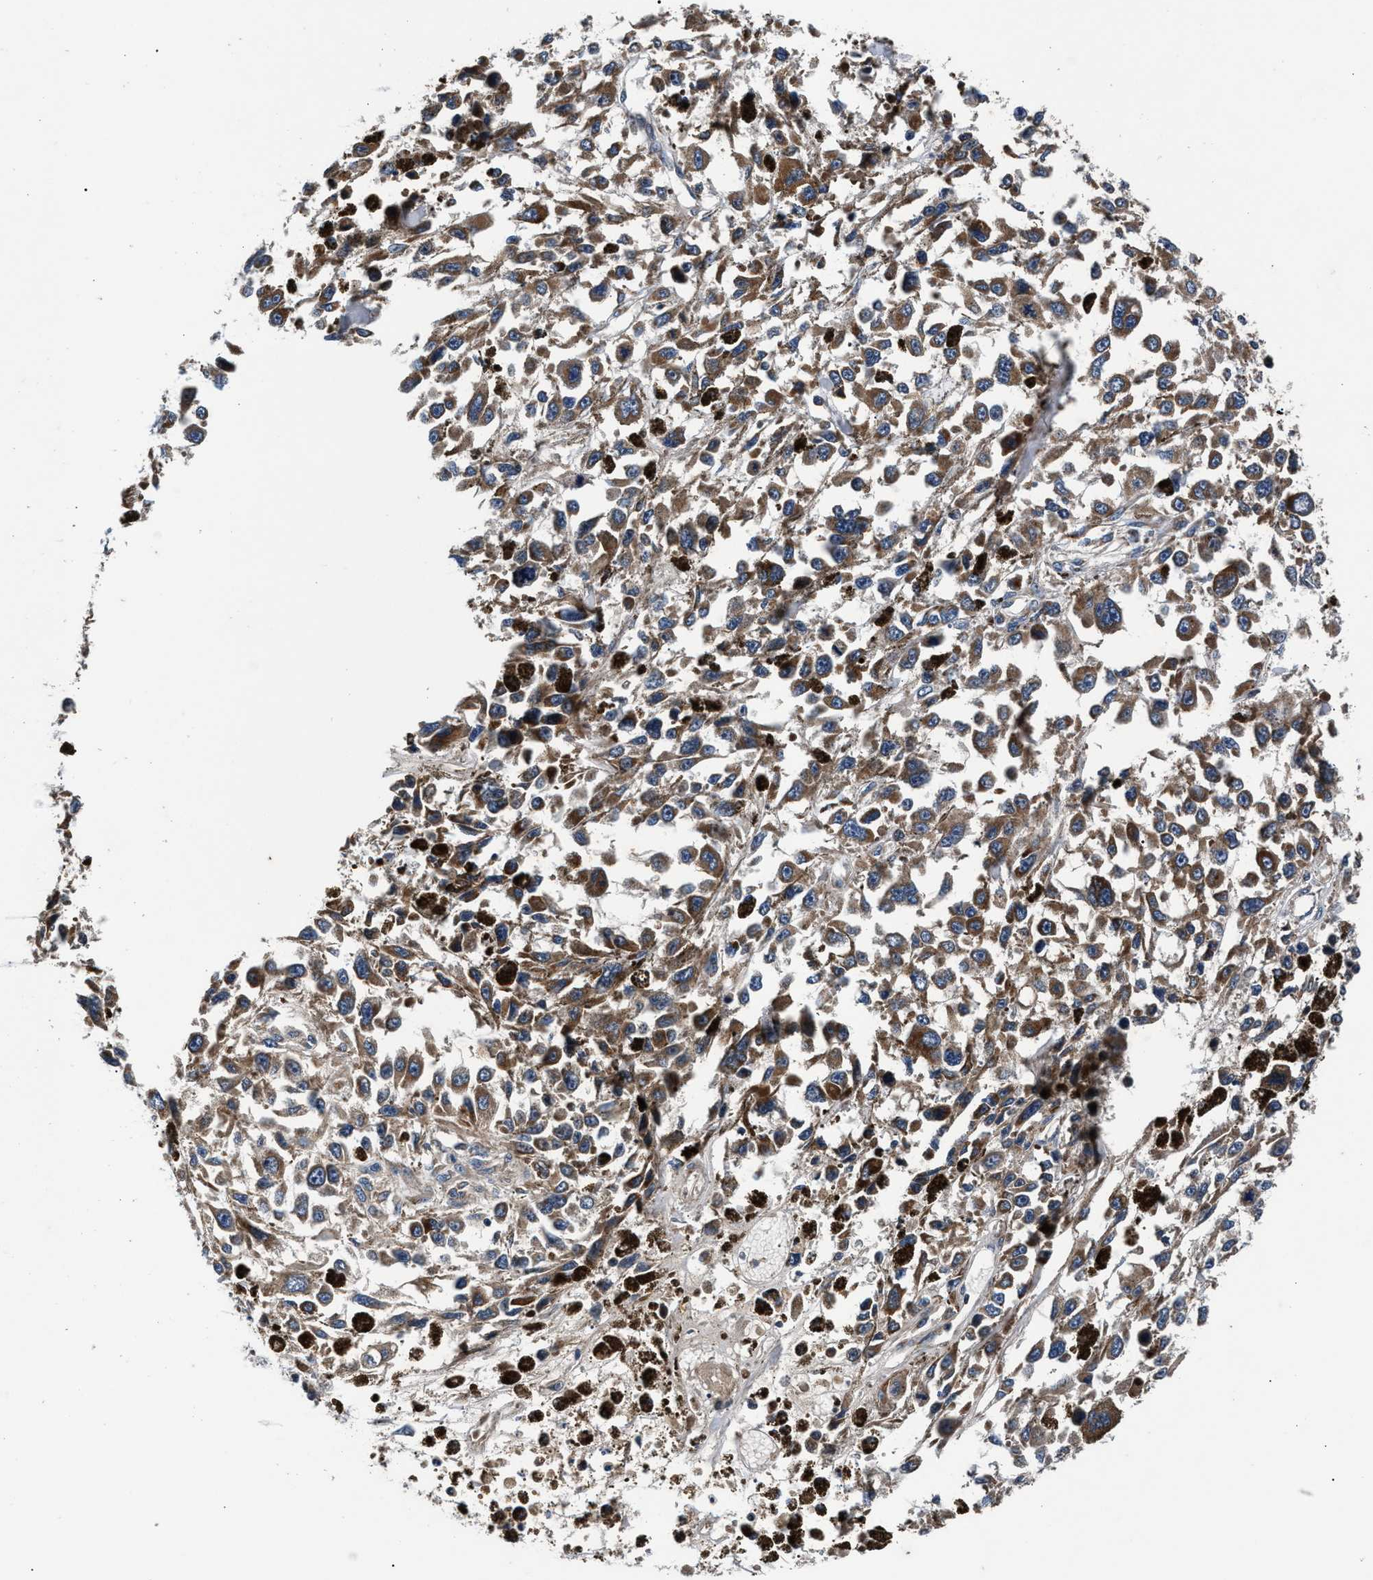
{"staining": {"intensity": "moderate", "quantity": ">75%", "location": "cytoplasmic/membranous"}, "tissue": "melanoma", "cell_type": "Tumor cells", "image_type": "cancer", "snomed": [{"axis": "morphology", "description": "Malignant melanoma, Metastatic site"}, {"axis": "topography", "description": "Lymph node"}], "caption": "A brown stain shows moderate cytoplasmic/membranous staining of a protein in melanoma tumor cells.", "gene": "IMMT", "patient": {"sex": "male", "age": 59}}